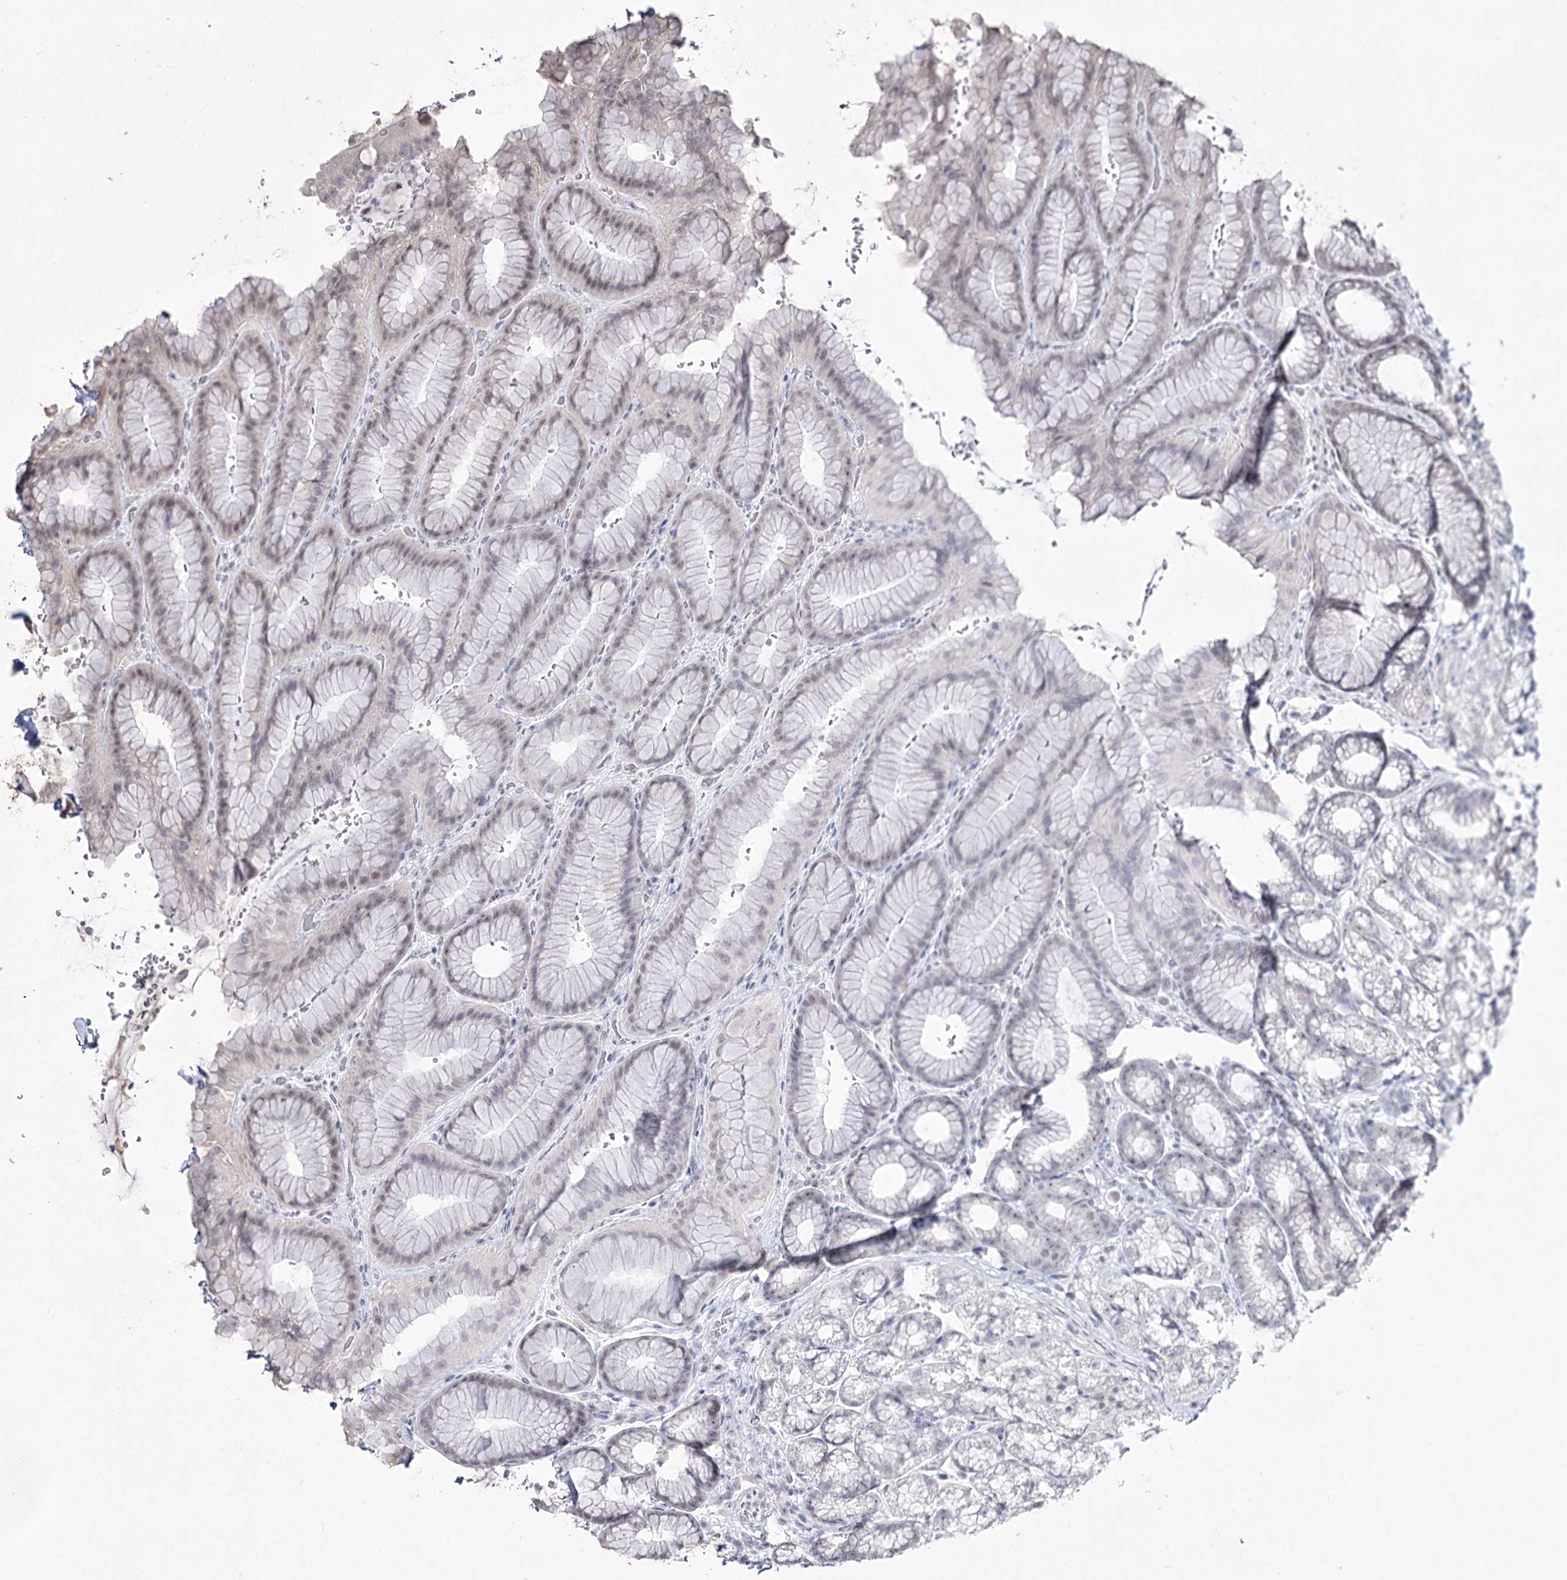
{"staining": {"intensity": "weak", "quantity": "25%-75%", "location": "nuclear"}, "tissue": "stomach", "cell_type": "Glandular cells", "image_type": "normal", "snomed": [{"axis": "morphology", "description": "Normal tissue, NOS"}, {"axis": "morphology", "description": "Adenocarcinoma, NOS"}, {"axis": "topography", "description": "Stomach"}], "caption": "This is a photomicrograph of immunohistochemistry staining of benign stomach, which shows weak staining in the nuclear of glandular cells.", "gene": "DDX50", "patient": {"sex": "male", "age": 57}}